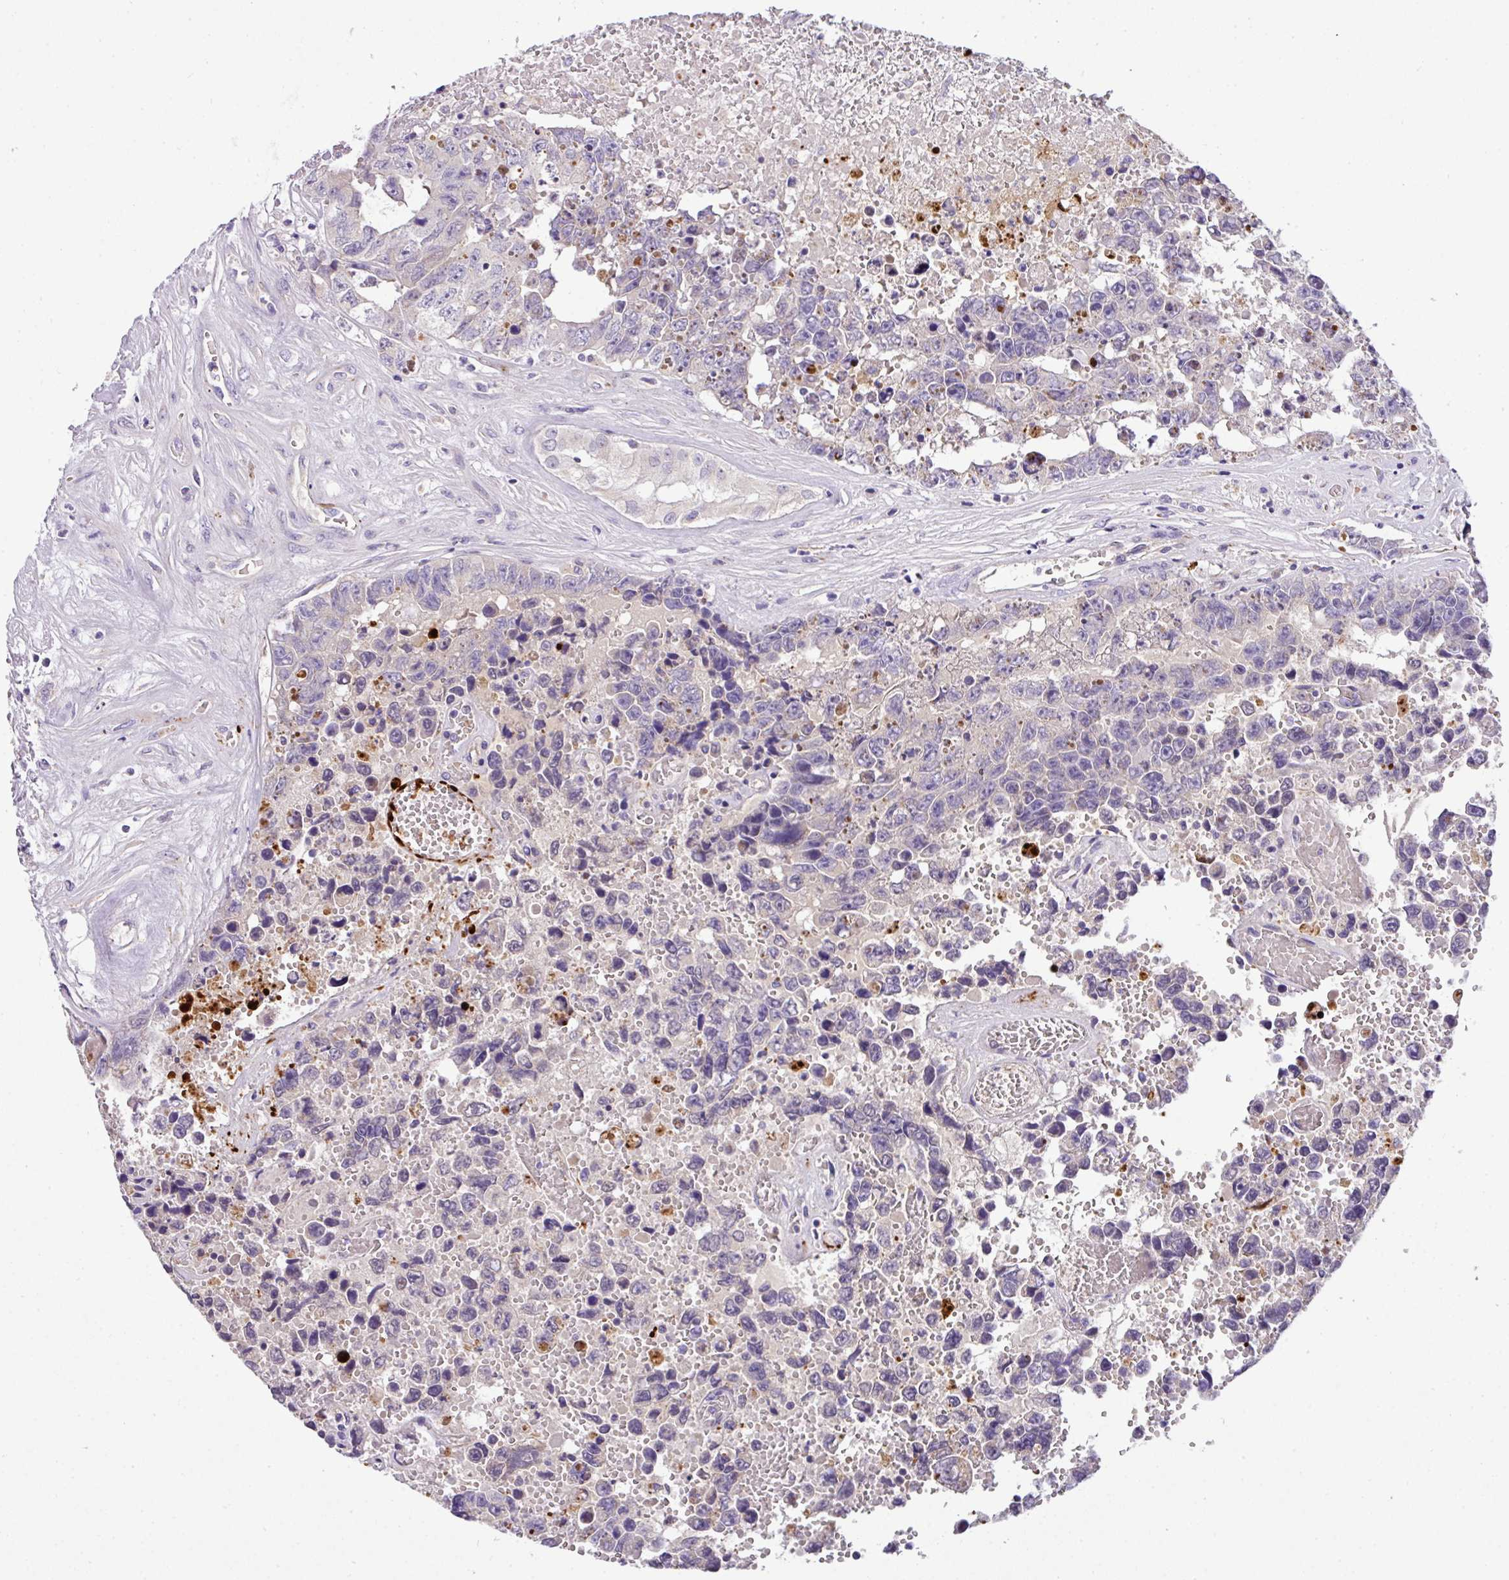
{"staining": {"intensity": "negative", "quantity": "none", "location": "none"}, "tissue": "testis cancer", "cell_type": "Tumor cells", "image_type": "cancer", "snomed": [{"axis": "morphology", "description": "Normal tissue, NOS"}, {"axis": "morphology", "description": "Carcinoma, Embryonal, NOS"}, {"axis": "topography", "description": "Testis"}, {"axis": "topography", "description": "Epididymis"}], "caption": "Testis embryonal carcinoma stained for a protein using immunohistochemistry shows no expression tumor cells.", "gene": "ANXA2R", "patient": {"sex": "male", "age": 25}}